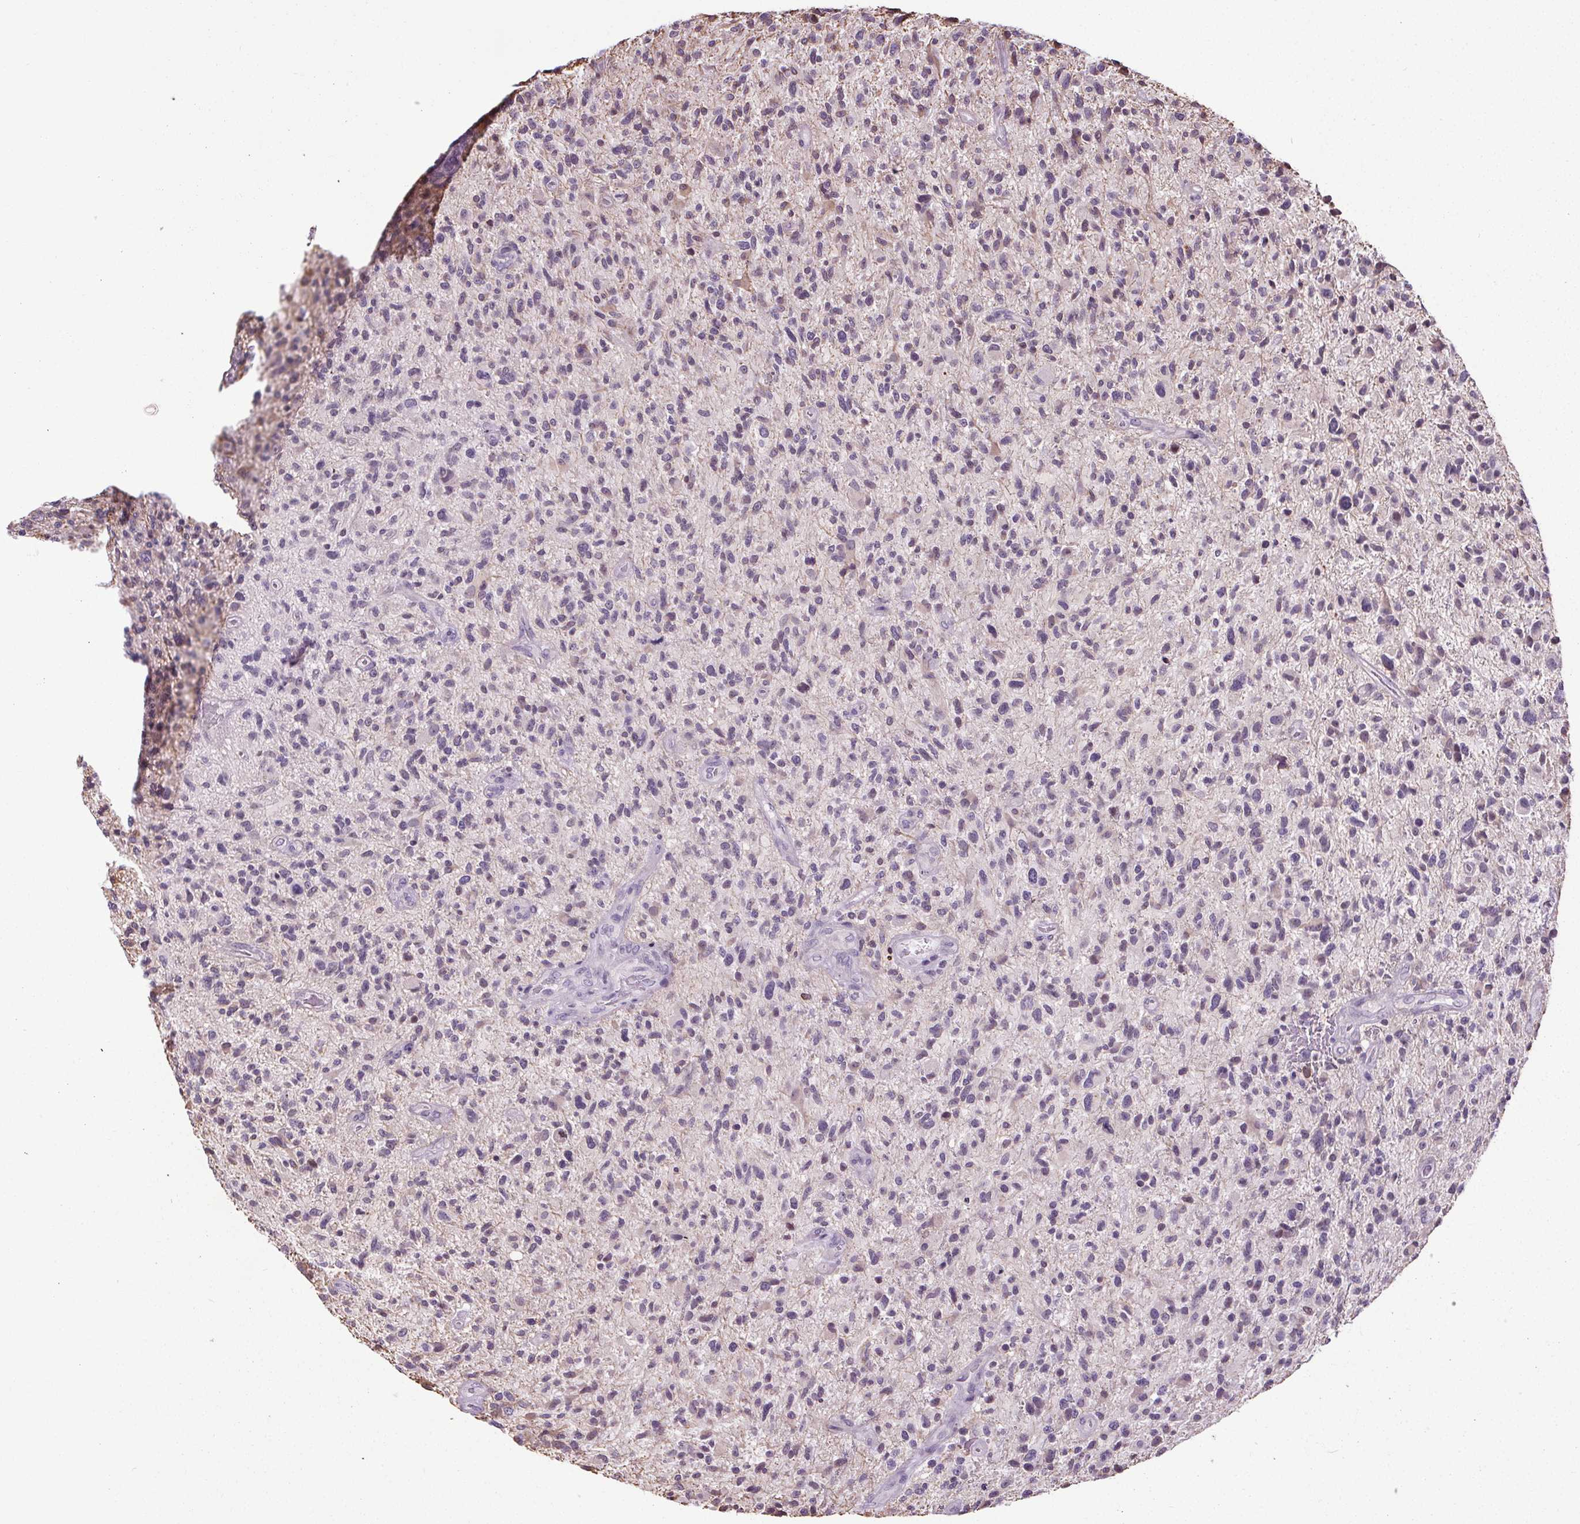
{"staining": {"intensity": "negative", "quantity": "none", "location": "none"}, "tissue": "glioma", "cell_type": "Tumor cells", "image_type": "cancer", "snomed": [{"axis": "morphology", "description": "Glioma, malignant, High grade"}, {"axis": "topography", "description": "Brain"}], "caption": "Immunohistochemistry of human glioma displays no expression in tumor cells. (DAB (3,3'-diaminobenzidine) immunohistochemistry, high magnification).", "gene": "TMEM240", "patient": {"sex": "male", "age": 47}}